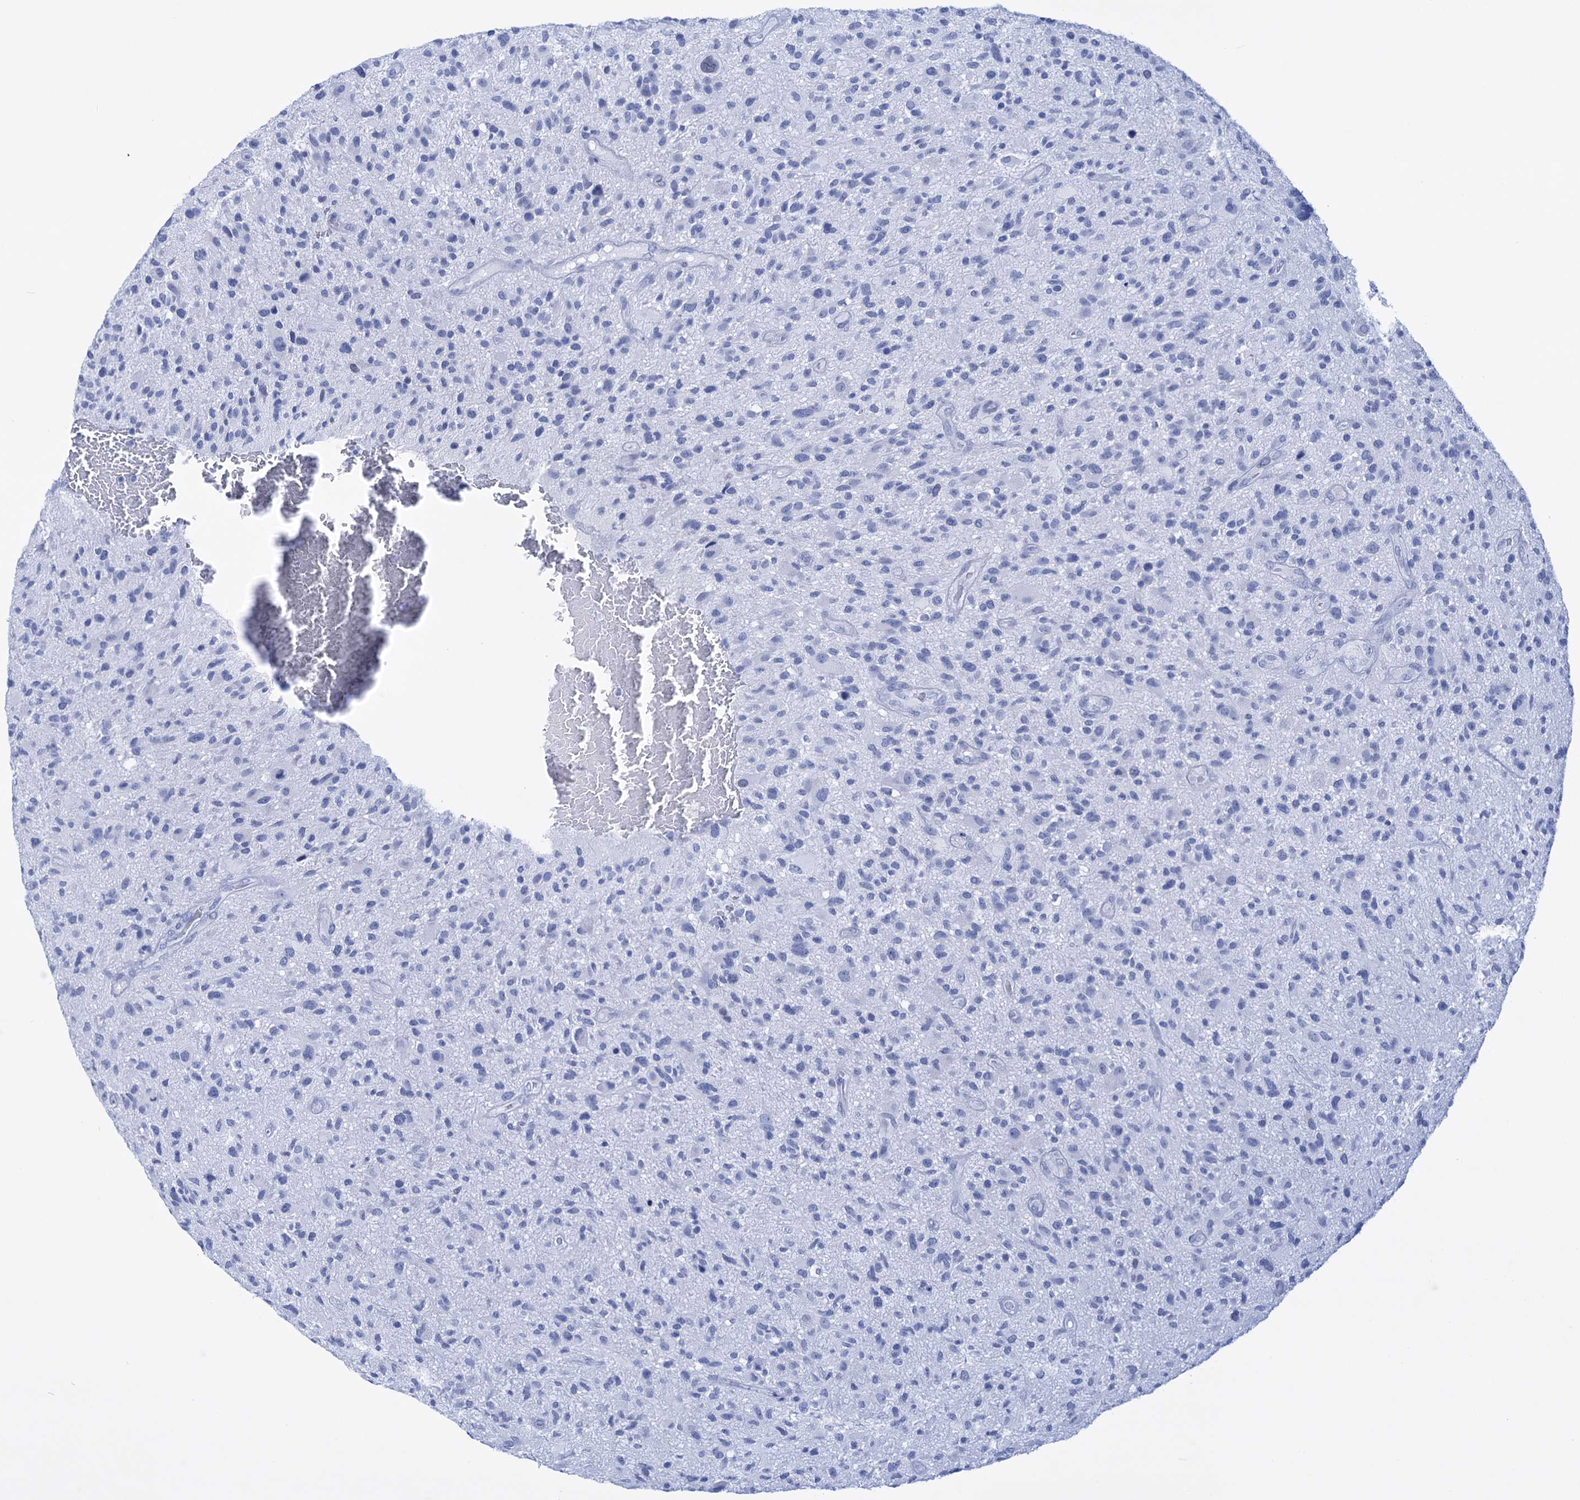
{"staining": {"intensity": "negative", "quantity": "none", "location": "none"}, "tissue": "glioma", "cell_type": "Tumor cells", "image_type": "cancer", "snomed": [{"axis": "morphology", "description": "Glioma, malignant, High grade"}, {"axis": "topography", "description": "Brain"}], "caption": "The IHC histopathology image has no significant expression in tumor cells of high-grade glioma (malignant) tissue.", "gene": "FBXW12", "patient": {"sex": "male", "age": 47}}